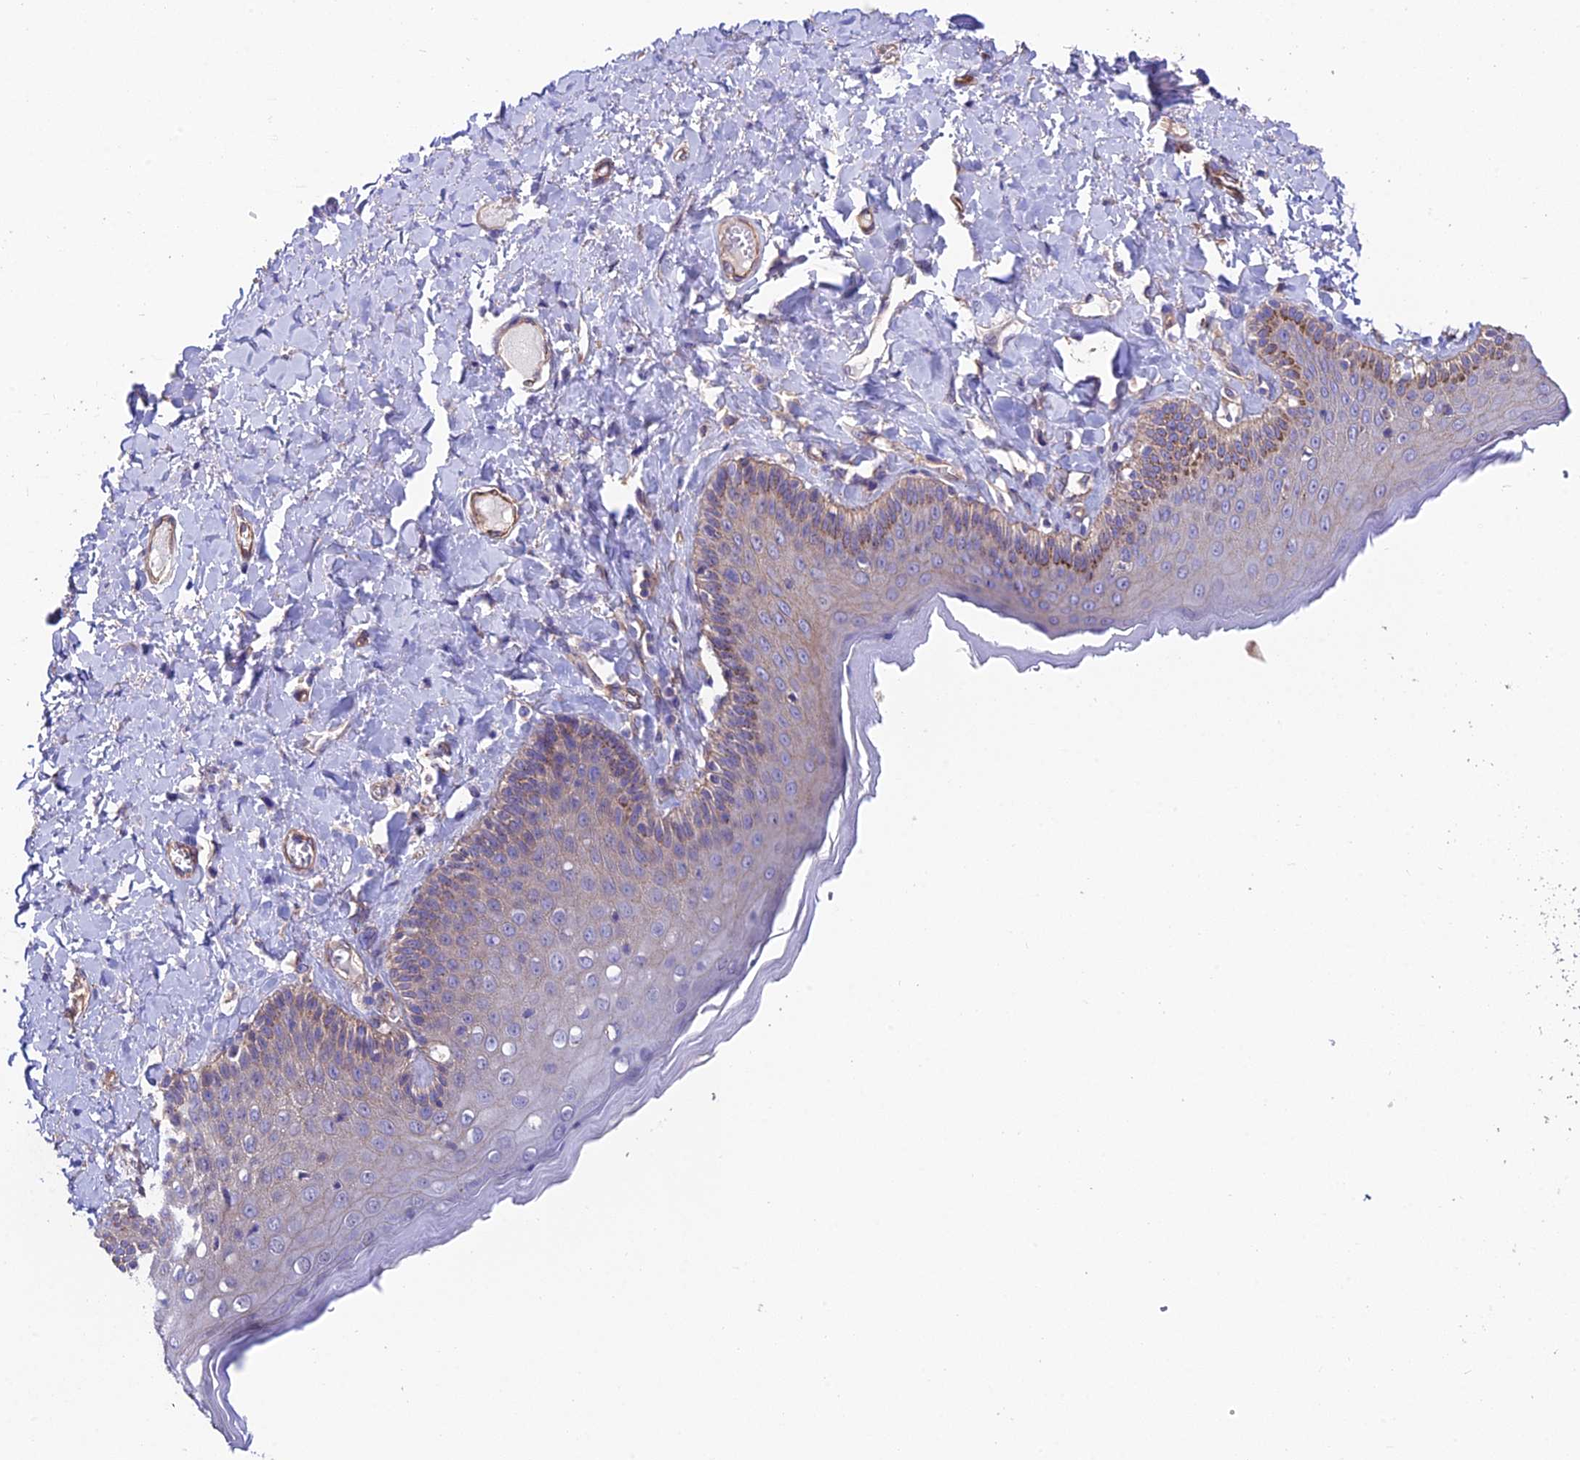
{"staining": {"intensity": "moderate", "quantity": "<25%", "location": "cytoplasmic/membranous"}, "tissue": "skin", "cell_type": "Epidermal cells", "image_type": "normal", "snomed": [{"axis": "morphology", "description": "Normal tissue, NOS"}, {"axis": "topography", "description": "Anal"}], "caption": "Moderate cytoplasmic/membranous positivity is present in about <25% of epidermal cells in unremarkable skin. The staining was performed using DAB, with brown indicating positive protein expression. Nuclei are stained blue with hematoxylin.", "gene": "QRFP", "patient": {"sex": "male", "age": 69}}